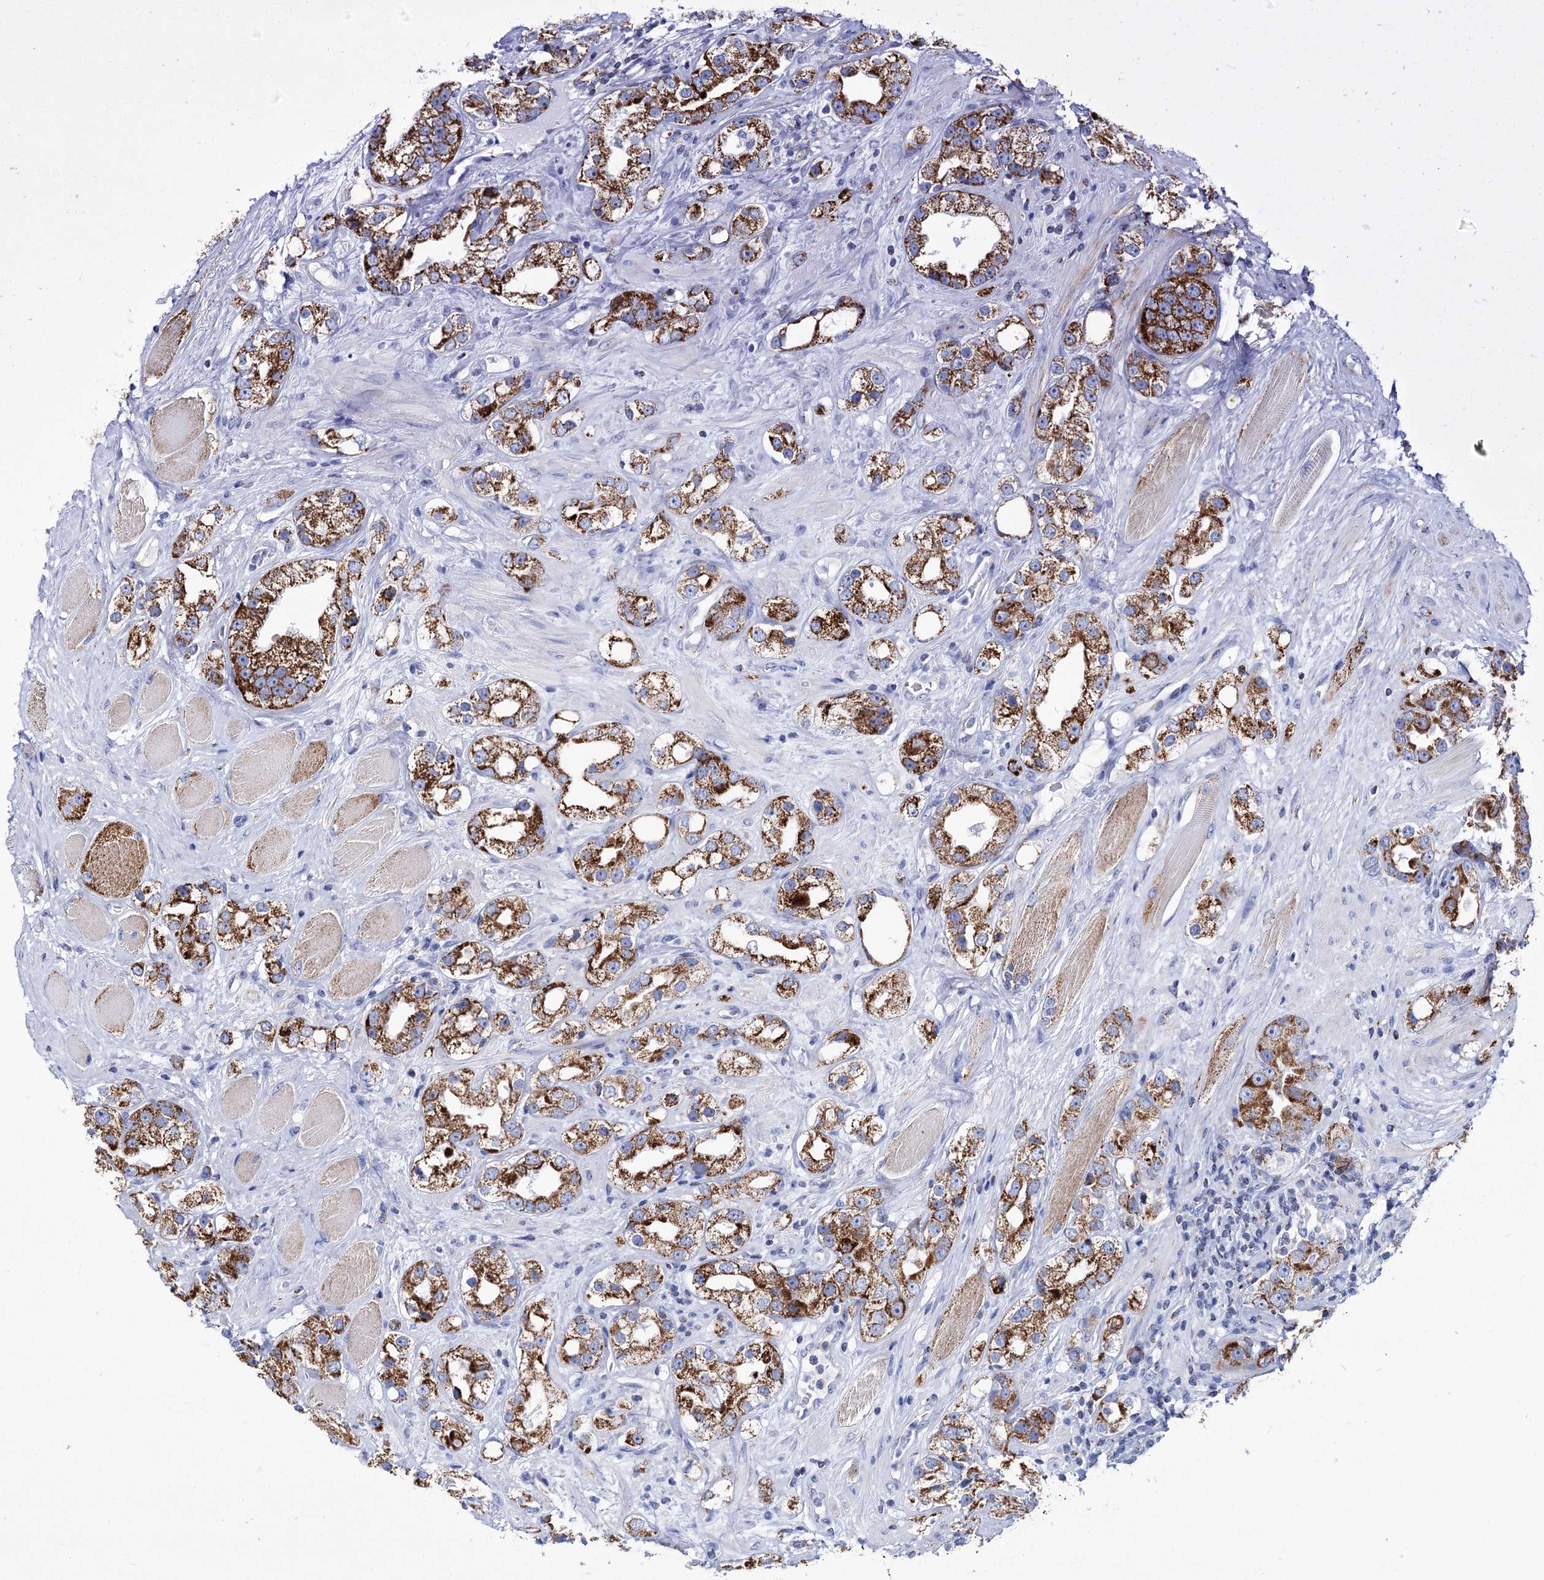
{"staining": {"intensity": "strong", "quantity": ">75%", "location": "cytoplasmic/membranous"}, "tissue": "prostate cancer", "cell_type": "Tumor cells", "image_type": "cancer", "snomed": [{"axis": "morphology", "description": "Adenocarcinoma, NOS"}, {"axis": "topography", "description": "Prostate"}], "caption": "An image of prostate cancer (adenocarcinoma) stained for a protein displays strong cytoplasmic/membranous brown staining in tumor cells.", "gene": "UBASH3B", "patient": {"sex": "male", "age": 79}}